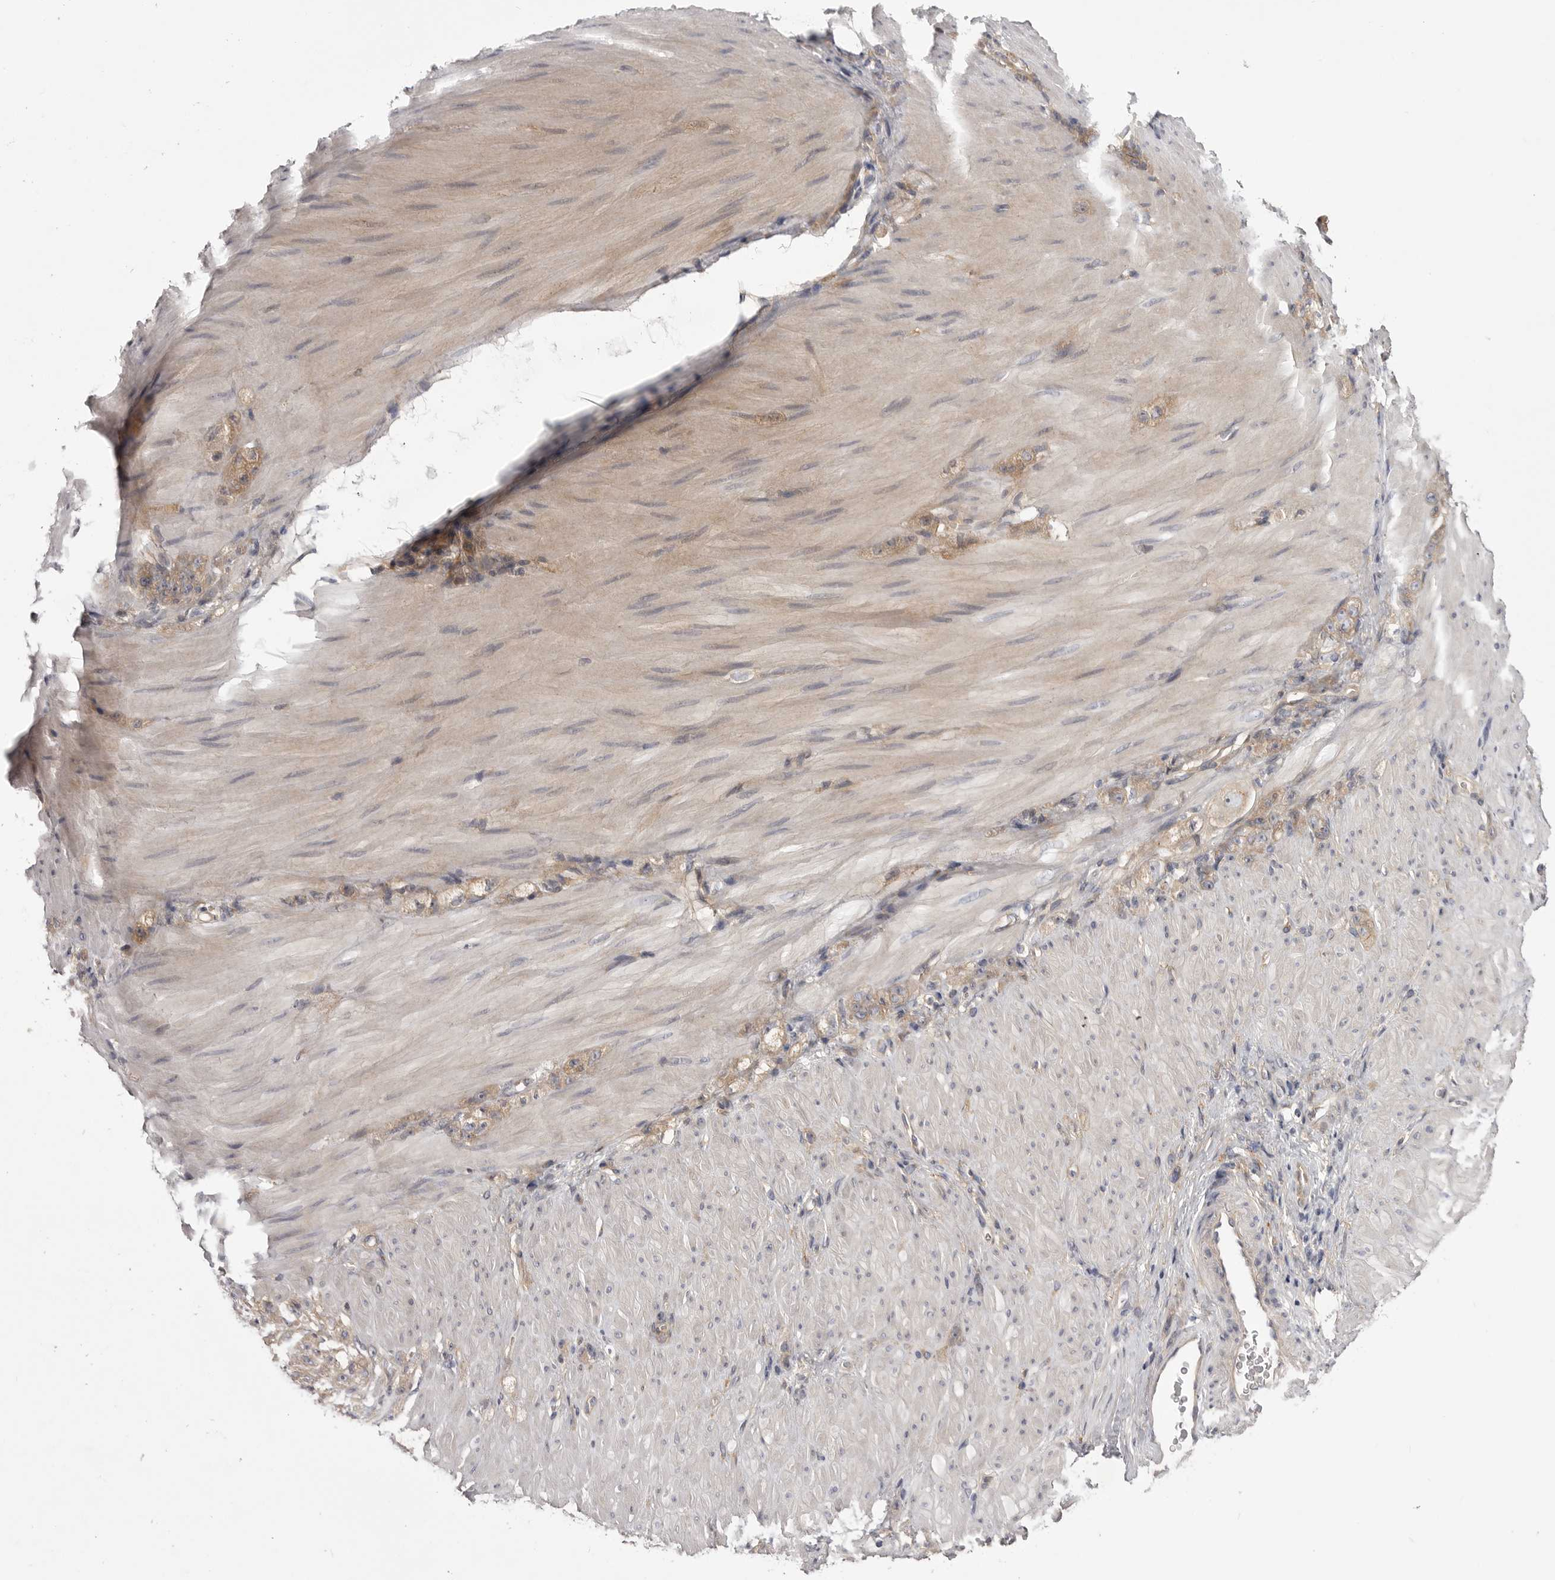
{"staining": {"intensity": "moderate", "quantity": ">75%", "location": "cytoplasmic/membranous"}, "tissue": "stomach cancer", "cell_type": "Tumor cells", "image_type": "cancer", "snomed": [{"axis": "morphology", "description": "Normal tissue, NOS"}, {"axis": "morphology", "description": "Adenocarcinoma, NOS"}, {"axis": "topography", "description": "Stomach"}], "caption": "A brown stain highlights moderate cytoplasmic/membranous staining of a protein in human stomach adenocarcinoma tumor cells.", "gene": "OSBPL9", "patient": {"sex": "male", "age": 82}}